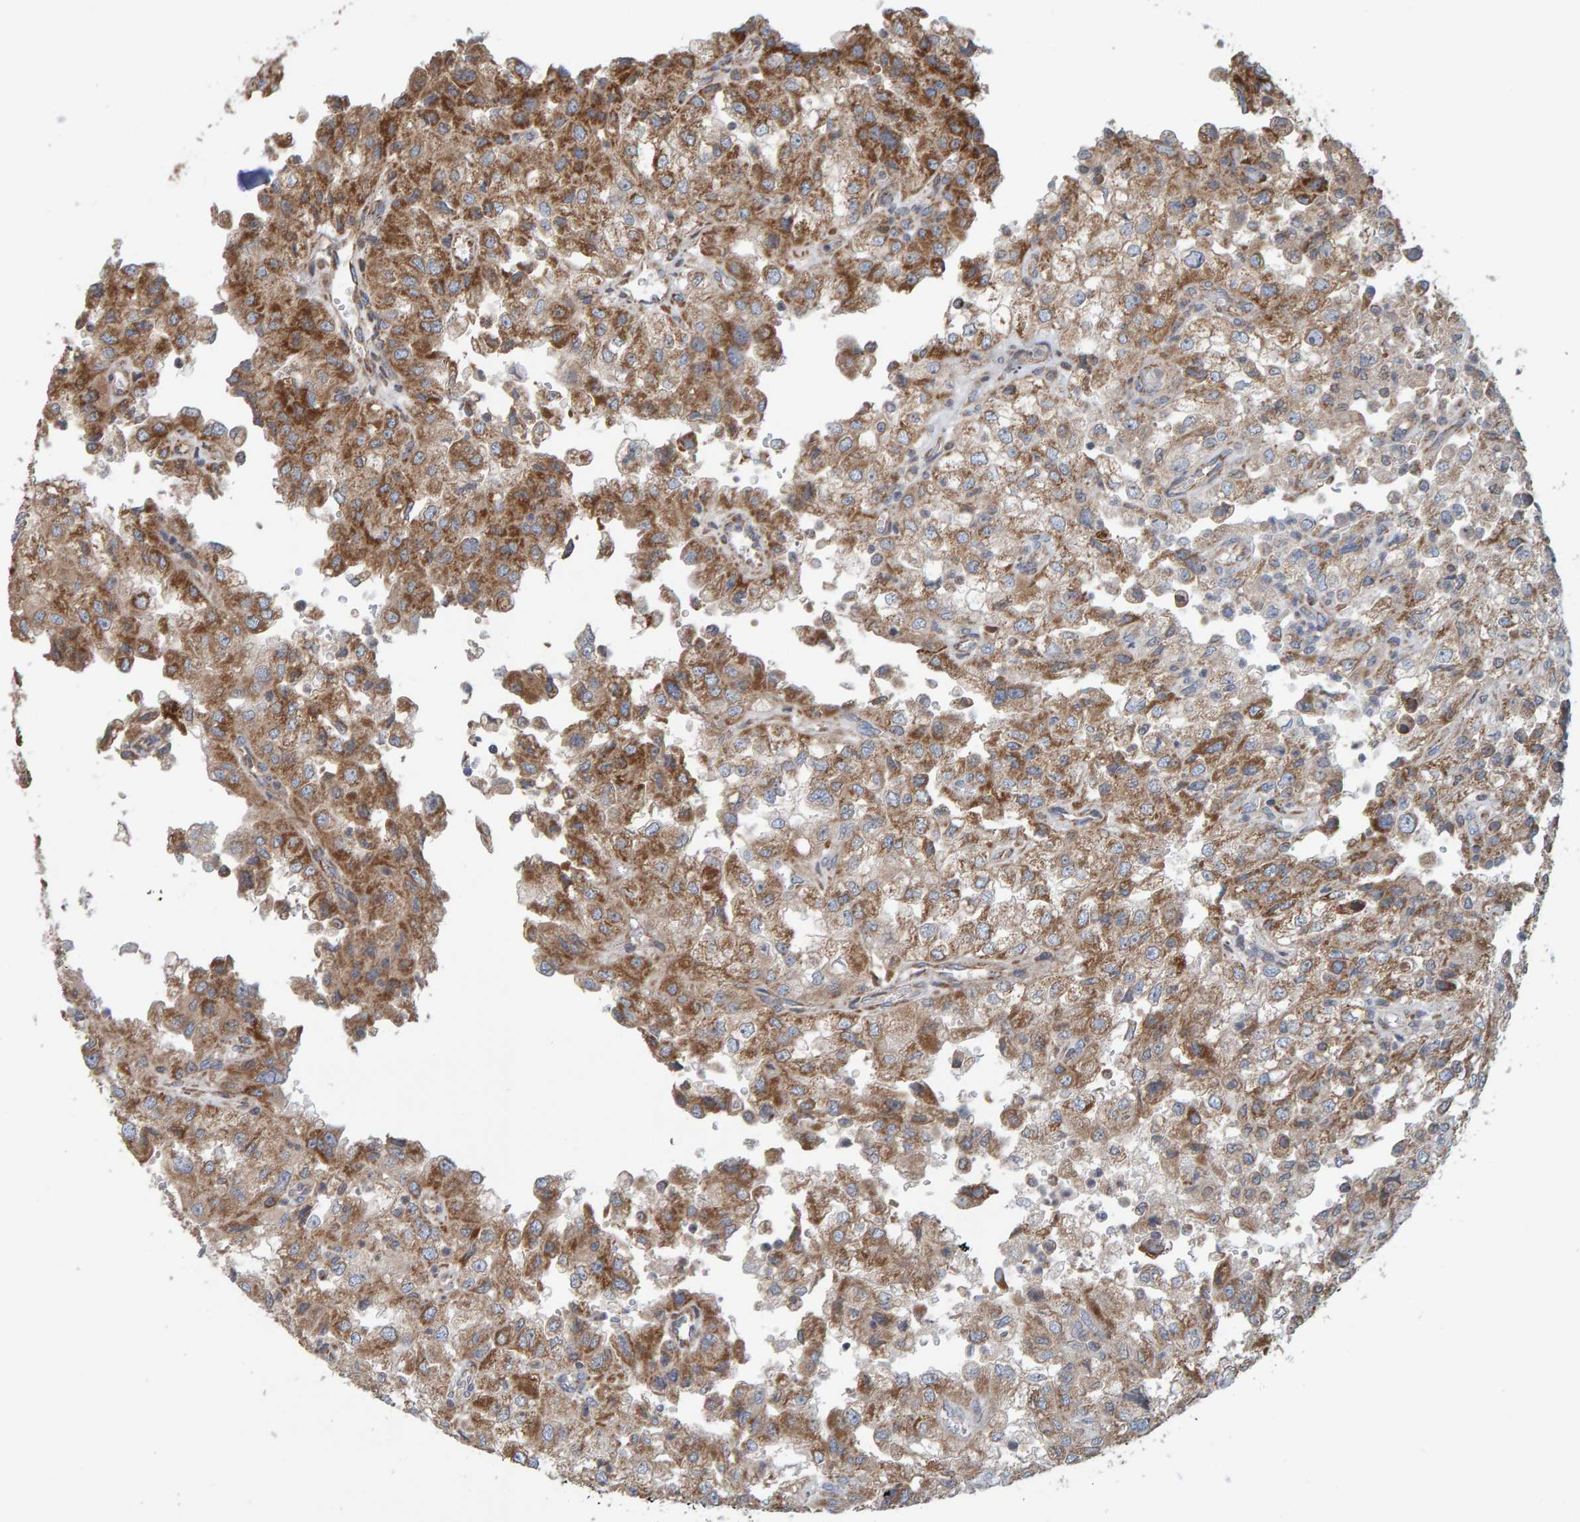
{"staining": {"intensity": "strong", "quantity": "25%-75%", "location": "cytoplasmic/membranous"}, "tissue": "renal cancer", "cell_type": "Tumor cells", "image_type": "cancer", "snomed": [{"axis": "morphology", "description": "Adenocarcinoma, NOS"}, {"axis": "topography", "description": "Kidney"}], "caption": "This photomicrograph reveals renal cancer stained with immunohistochemistry (IHC) to label a protein in brown. The cytoplasmic/membranous of tumor cells show strong positivity for the protein. Nuclei are counter-stained blue.", "gene": "MRPL45", "patient": {"sex": "female", "age": 54}}